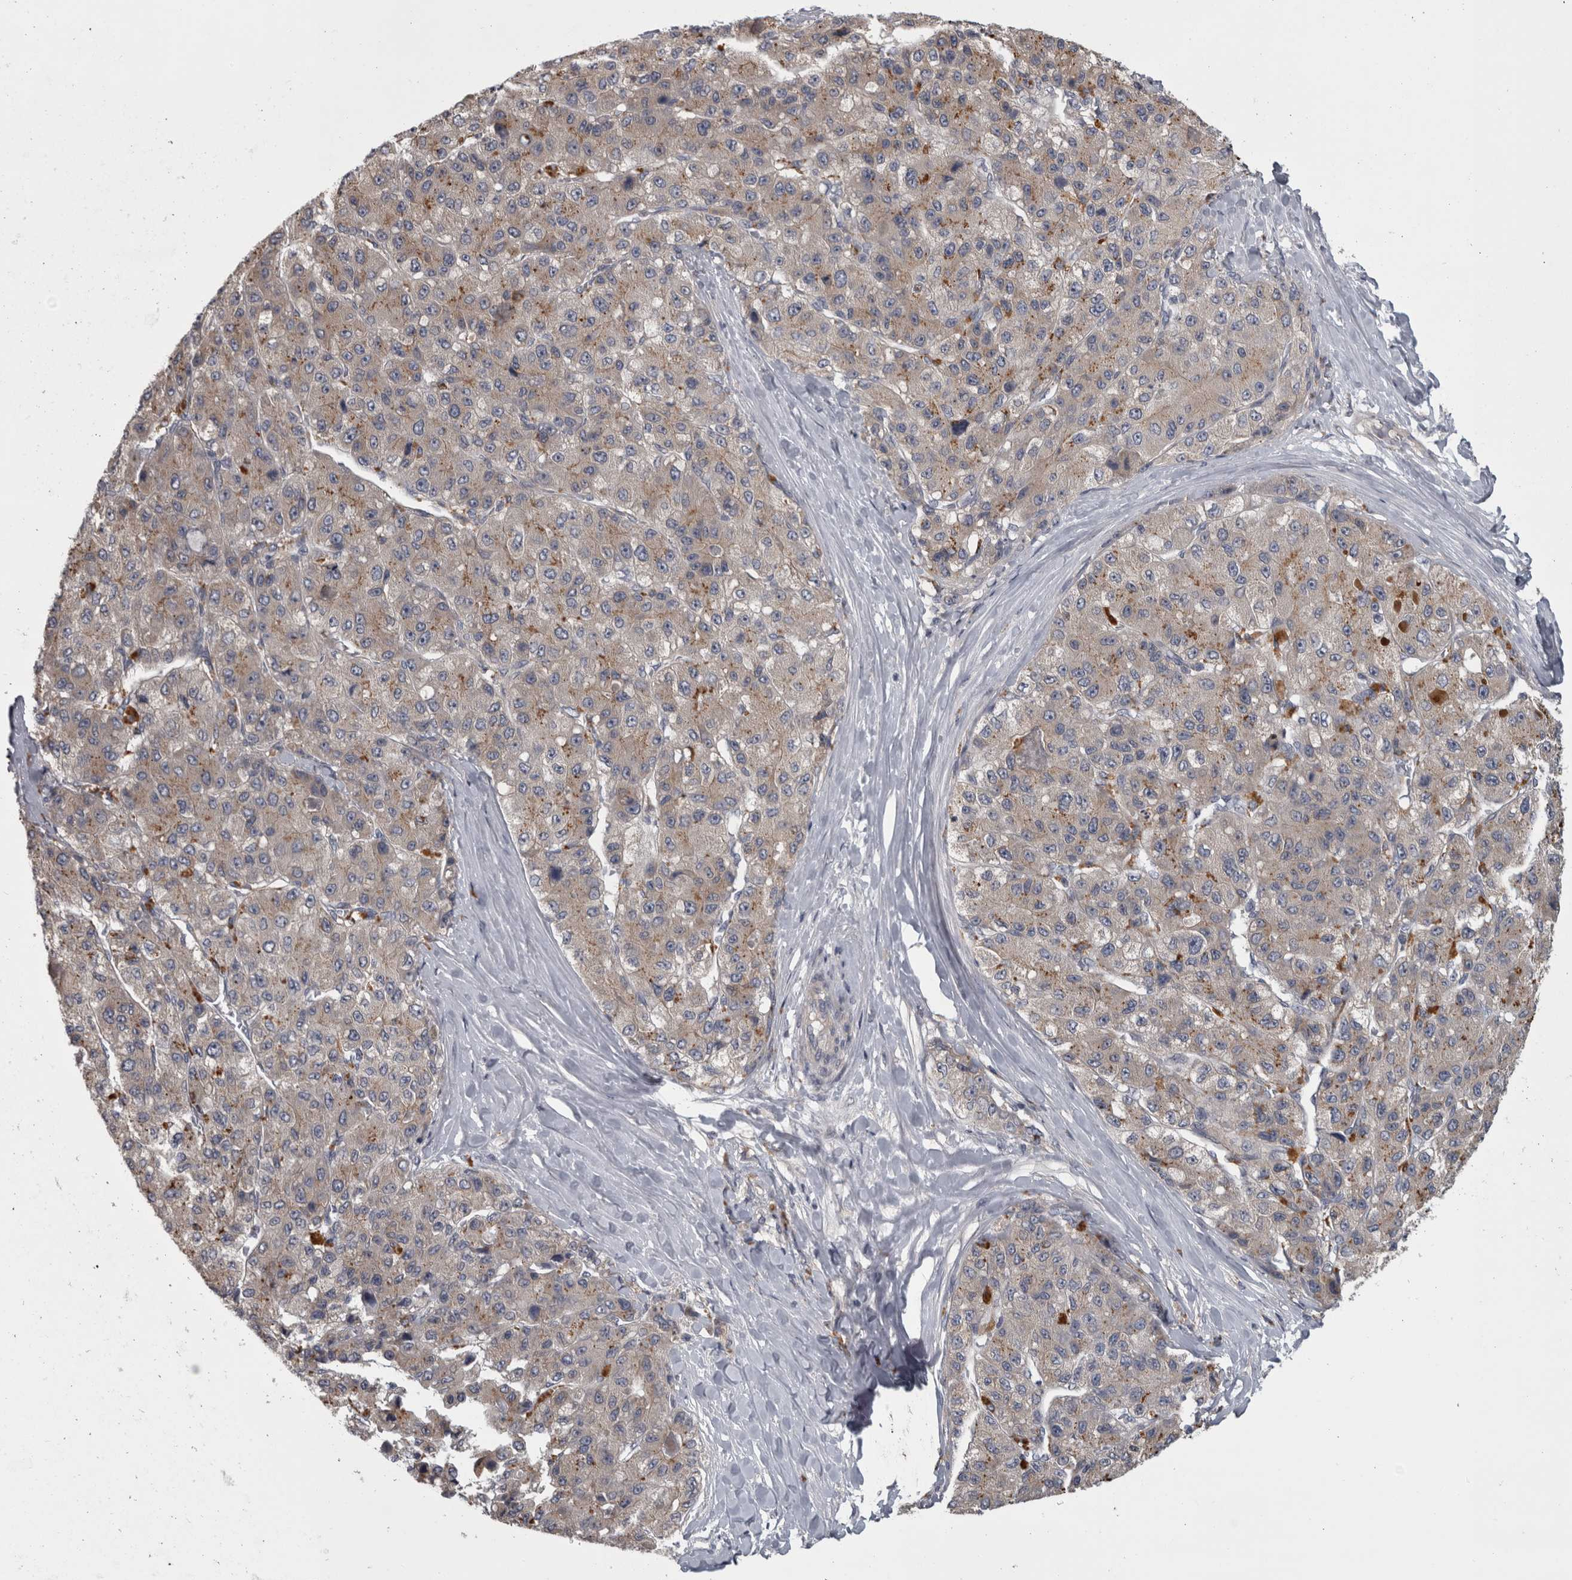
{"staining": {"intensity": "weak", "quantity": "<25%", "location": "cytoplasmic/membranous"}, "tissue": "liver cancer", "cell_type": "Tumor cells", "image_type": "cancer", "snomed": [{"axis": "morphology", "description": "Carcinoma, Hepatocellular, NOS"}, {"axis": "topography", "description": "Liver"}], "caption": "Immunohistochemistry image of neoplastic tissue: human hepatocellular carcinoma (liver) stained with DAB (3,3'-diaminobenzidine) displays no significant protein staining in tumor cells.", "gene": "PRKCI", "patient": {"sex": "male", "age": 80}}